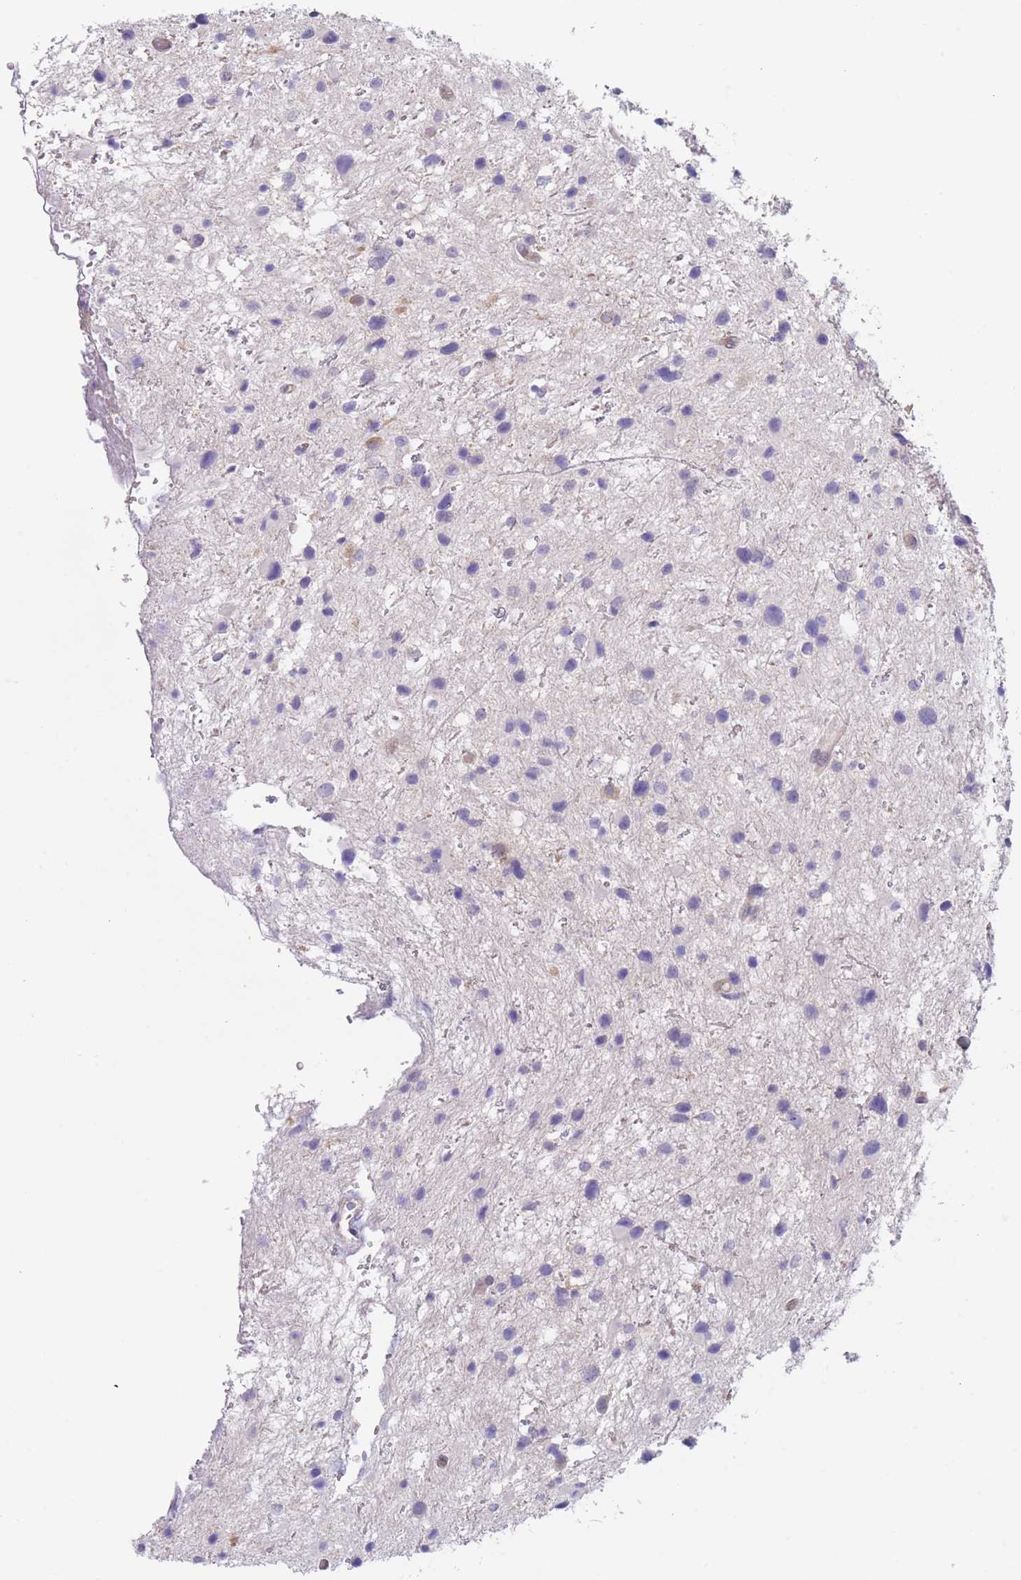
{"staining": {"intensity": "negative", "quantity": "none", "location": "none"}, "tissue": "glioma", "cell_type": "Tumor cells", "image_type": "cancer", "snomed": [{"axis": "morphology", "description": "Glioma, malignant, Low grade"}, {"axis": "topography", "description": "Brain"}], "caption": "Protein analysis of malignant glioma (low-grade) displays no significant positivity in tumor cells.", "gene": "ZNF281", "patient": {"sex": "female", "age": 32}}